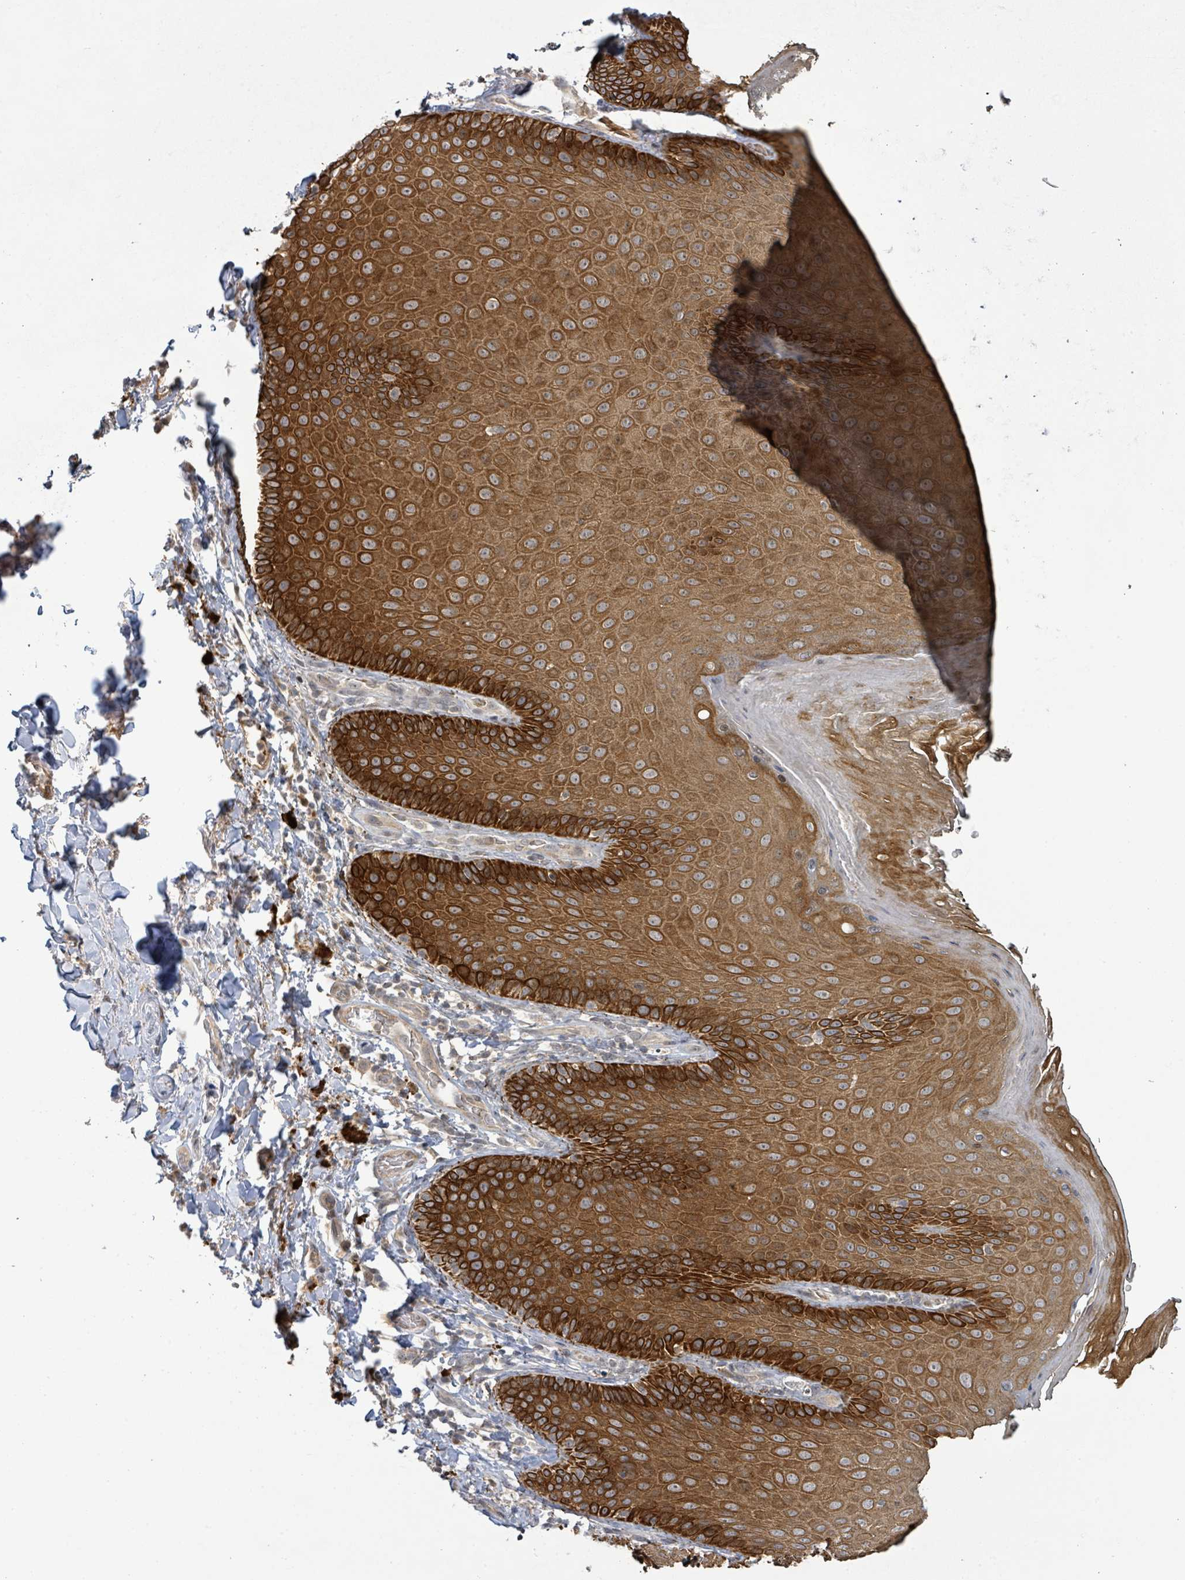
{"staining": {"intensity": "strong", "quantity": ">75%", "location": "cytoplasmic/membranous"}, "tissue": "skin", "cell_type": "Epidermal cells", "image_type": "normal", "snomed": [{"axis": "morphology", "description": "Normal tissue, NOS"}, {"axis": "topography", "description": "Anal"}, {"axis": "topography", "description": "Peripheral nerve tissue"}], "caption": "A brown stain highlights strong cytoplasmic/membranous staining of a protein in epidermal cells of unremarkable skin.", "gene": "ITGA11", "patient": {"sex": "male", "age": 53}}